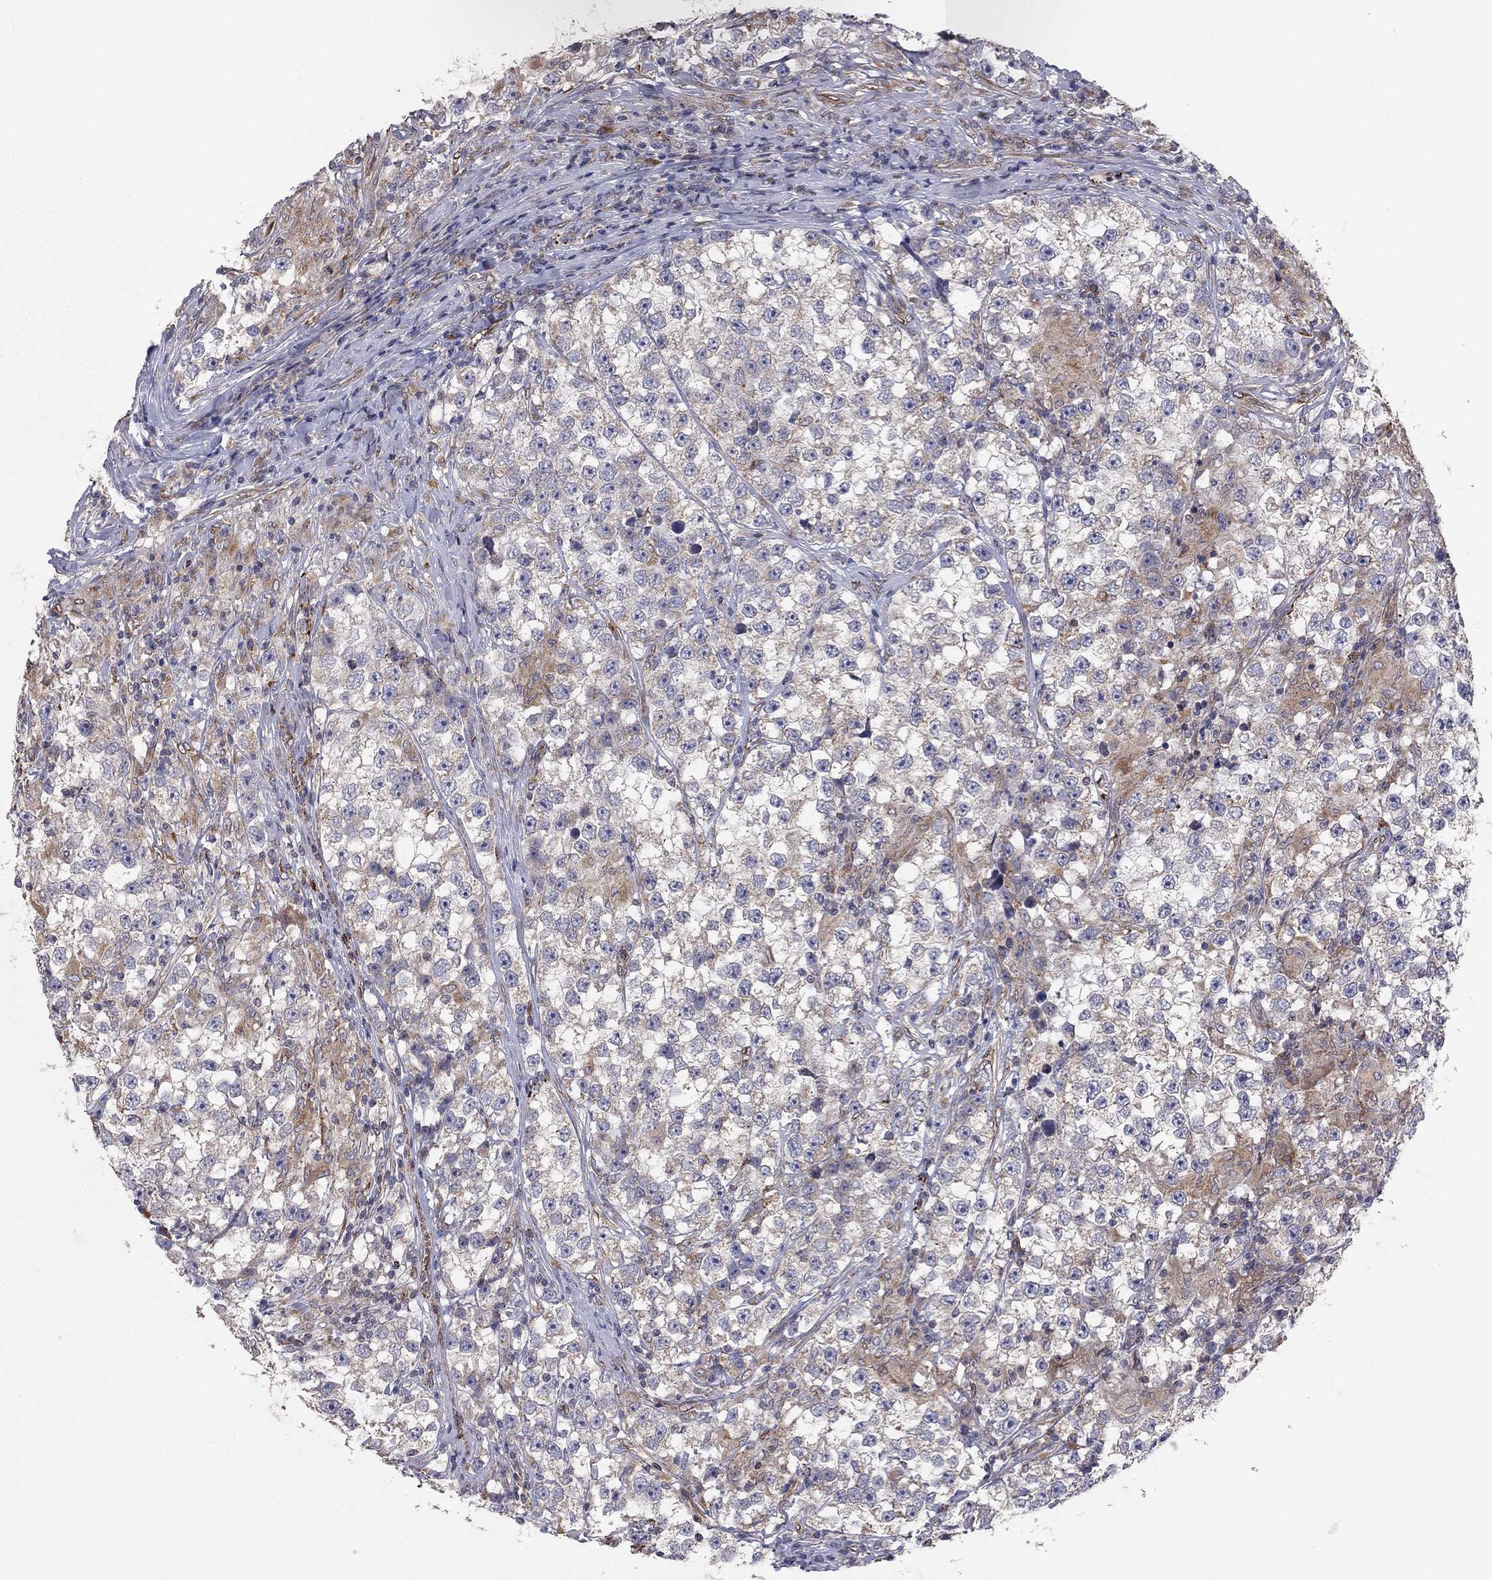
{"staining": {"intensity": "moderate", "quantity": "<25%", "location": "cytoplasmic/membranous"}, "tissue": "testis cancer", "cell_type": "Tumor cells", "image_type": "cancer", "snomed": [{"axis": "morphology", "description": "Seminoma, NOS"}, {"axis": "topography", "description": "Testis"}], "caption": "This histopathology image demonstrates immunohistochemistry staining of human testis seminoma, with low moderate cytoplasmic/membranous expression in approximately <25% of tumor cells.", "gene": "YIF1A", "patient": {"sex": "male", "age": 46}}